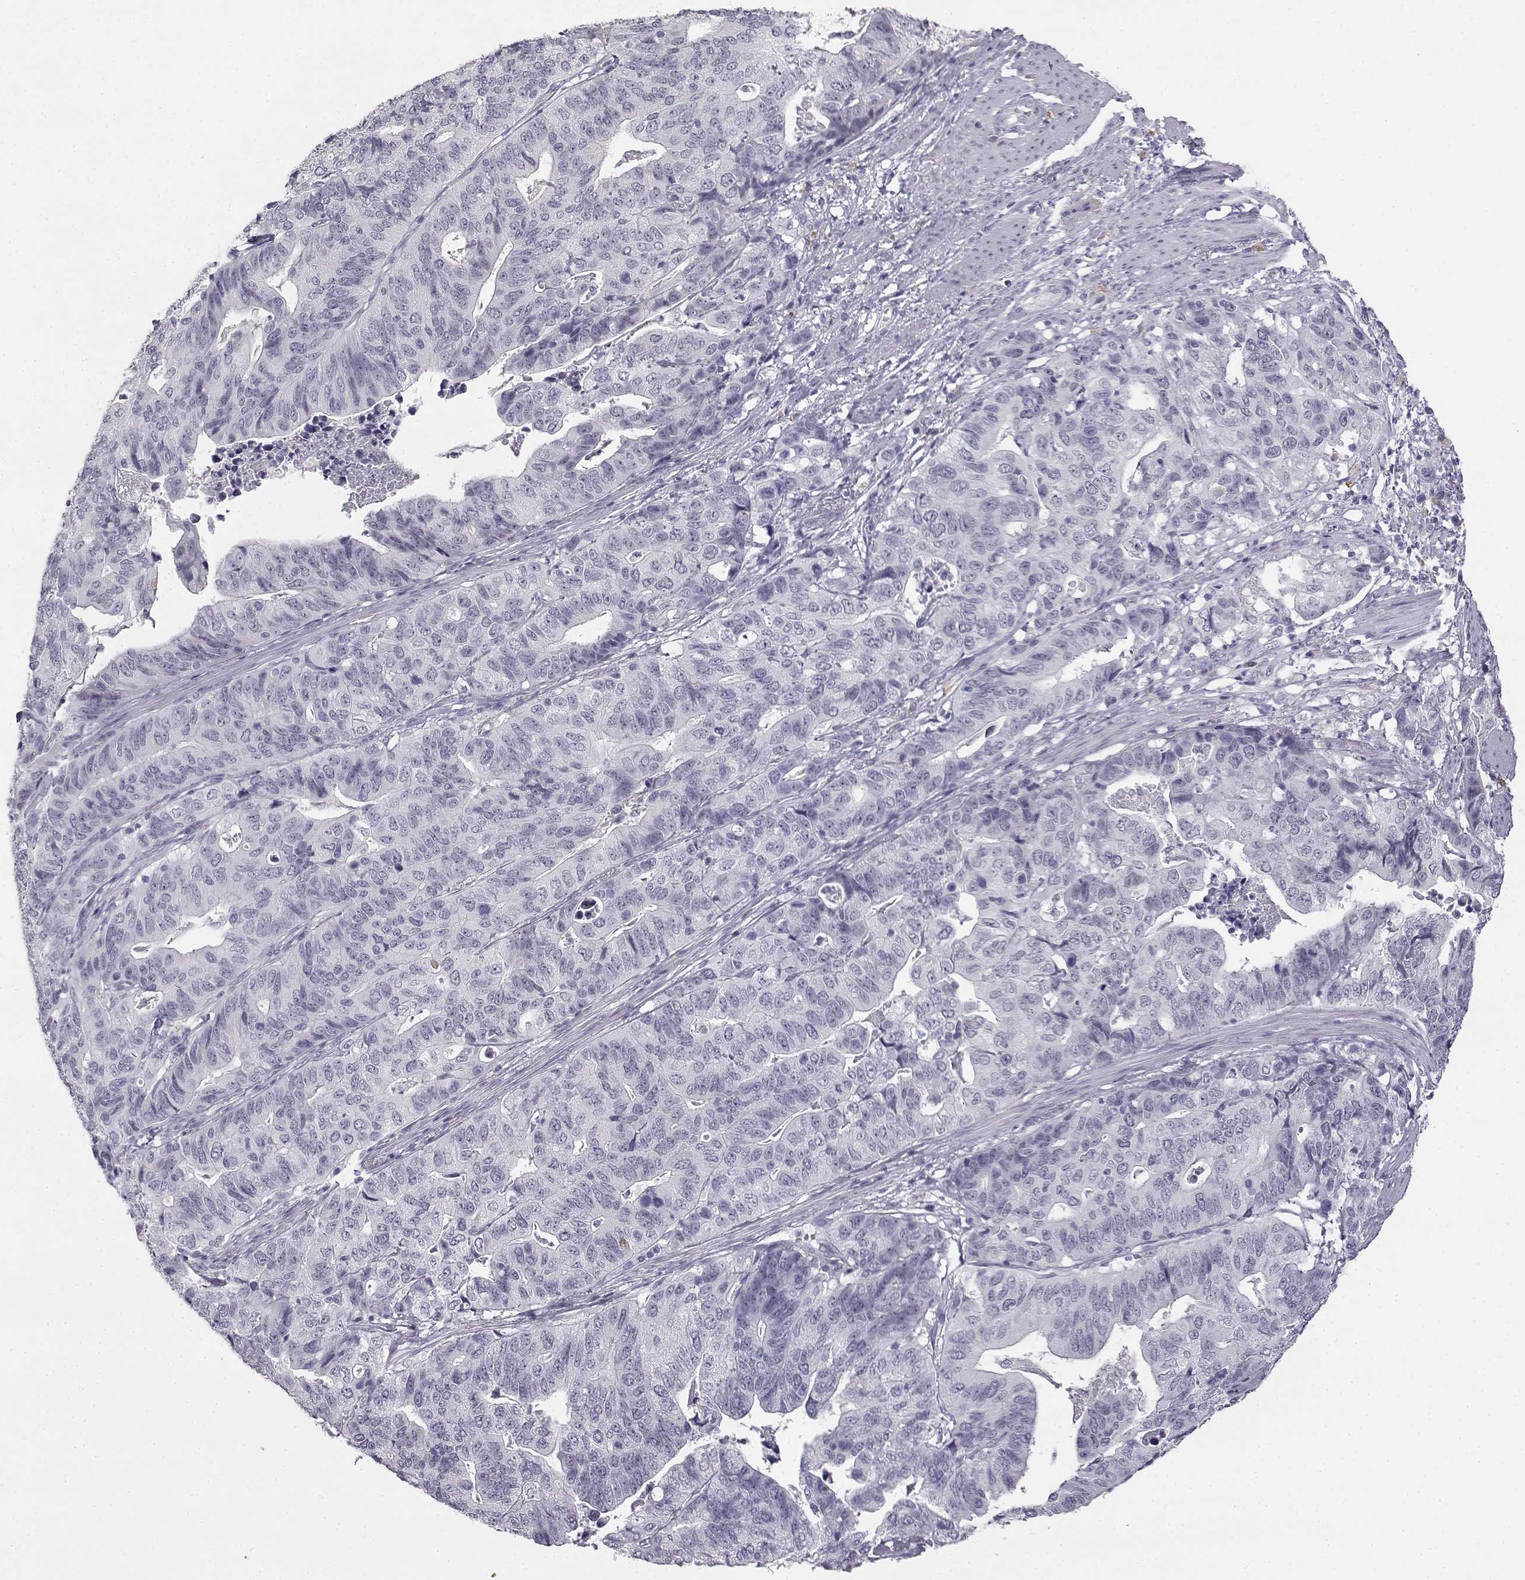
{"staining": {"intensity": "negative", "quantity": "none", "location": "none"}, "tissue": "stomach cancer", "cell_type": "Tumor cells", "image_type": "cancer", "snomed": [{"axis": "morphology", "description": "Adenocarcinoma, NOS"}, {"axis": "topography", "description": "Stomach, upper"}], "caption": "This is an IHC histopathology image of adenocarcinoma (stomach). There is no positivity in tumor cells.", "gene": "VGF", "patient": {"sex": "female", "age": 67}}